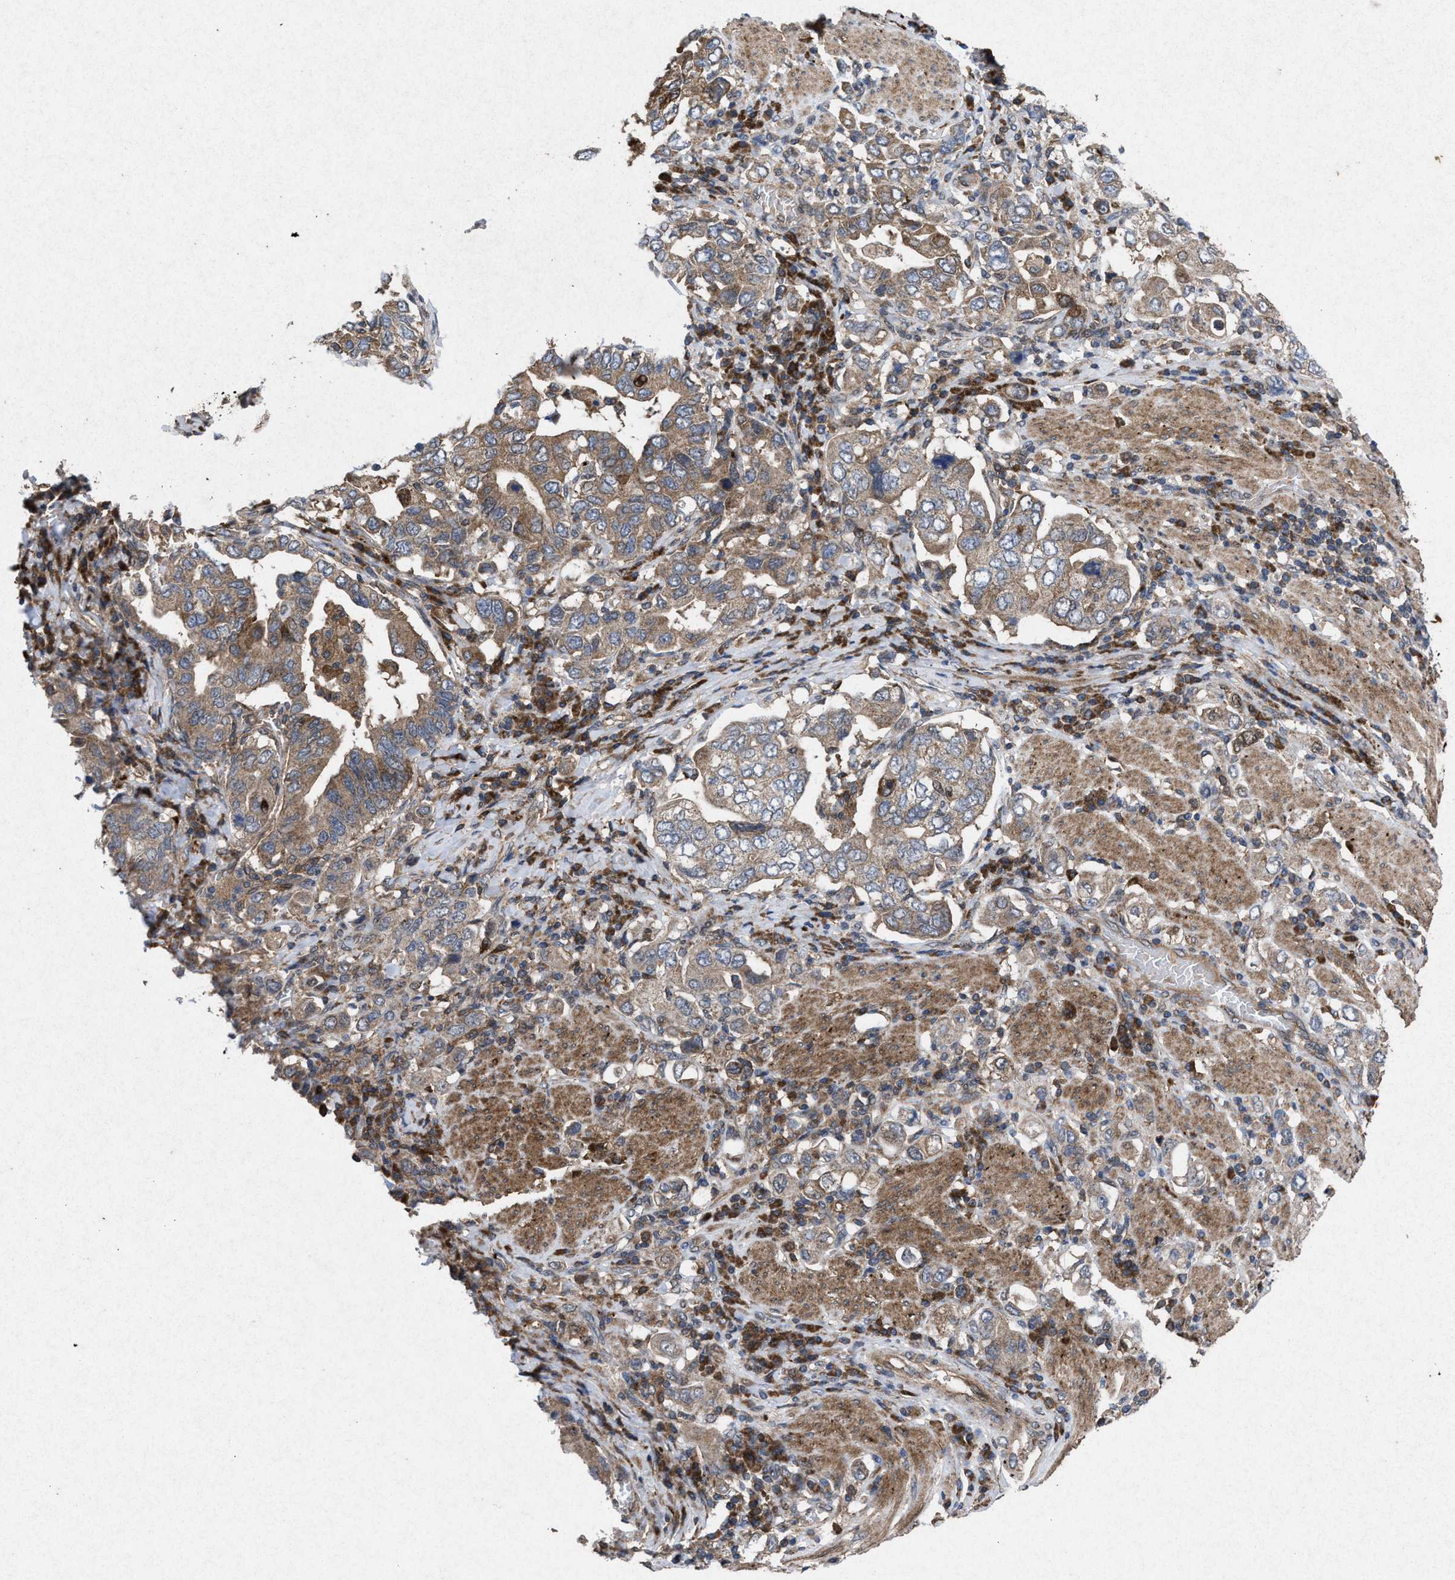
{"staining": {"intensity": "moderate", "quantity": "25%-75%", "location": "cytoplasmic/membranous"}, "tissue": "stomach cancer", "cell_type": "Tumor cells", "image_type": "cancer", "snomed": [{"axis": "morphology", "description": "Adenocarcinoma, NOS"}, {"axis": "topography", "description": "Stomach, upper"}], "caption": "Immunohistochemical staining of human stomach cancer (adenocarcinoma) reveals medium levels of moderate cytoplasmic/membranous protein expression in approximately 25%-75% of tumor cells.", "gene": "MSI2", "patient": {"sex": "male", "age": 62}}